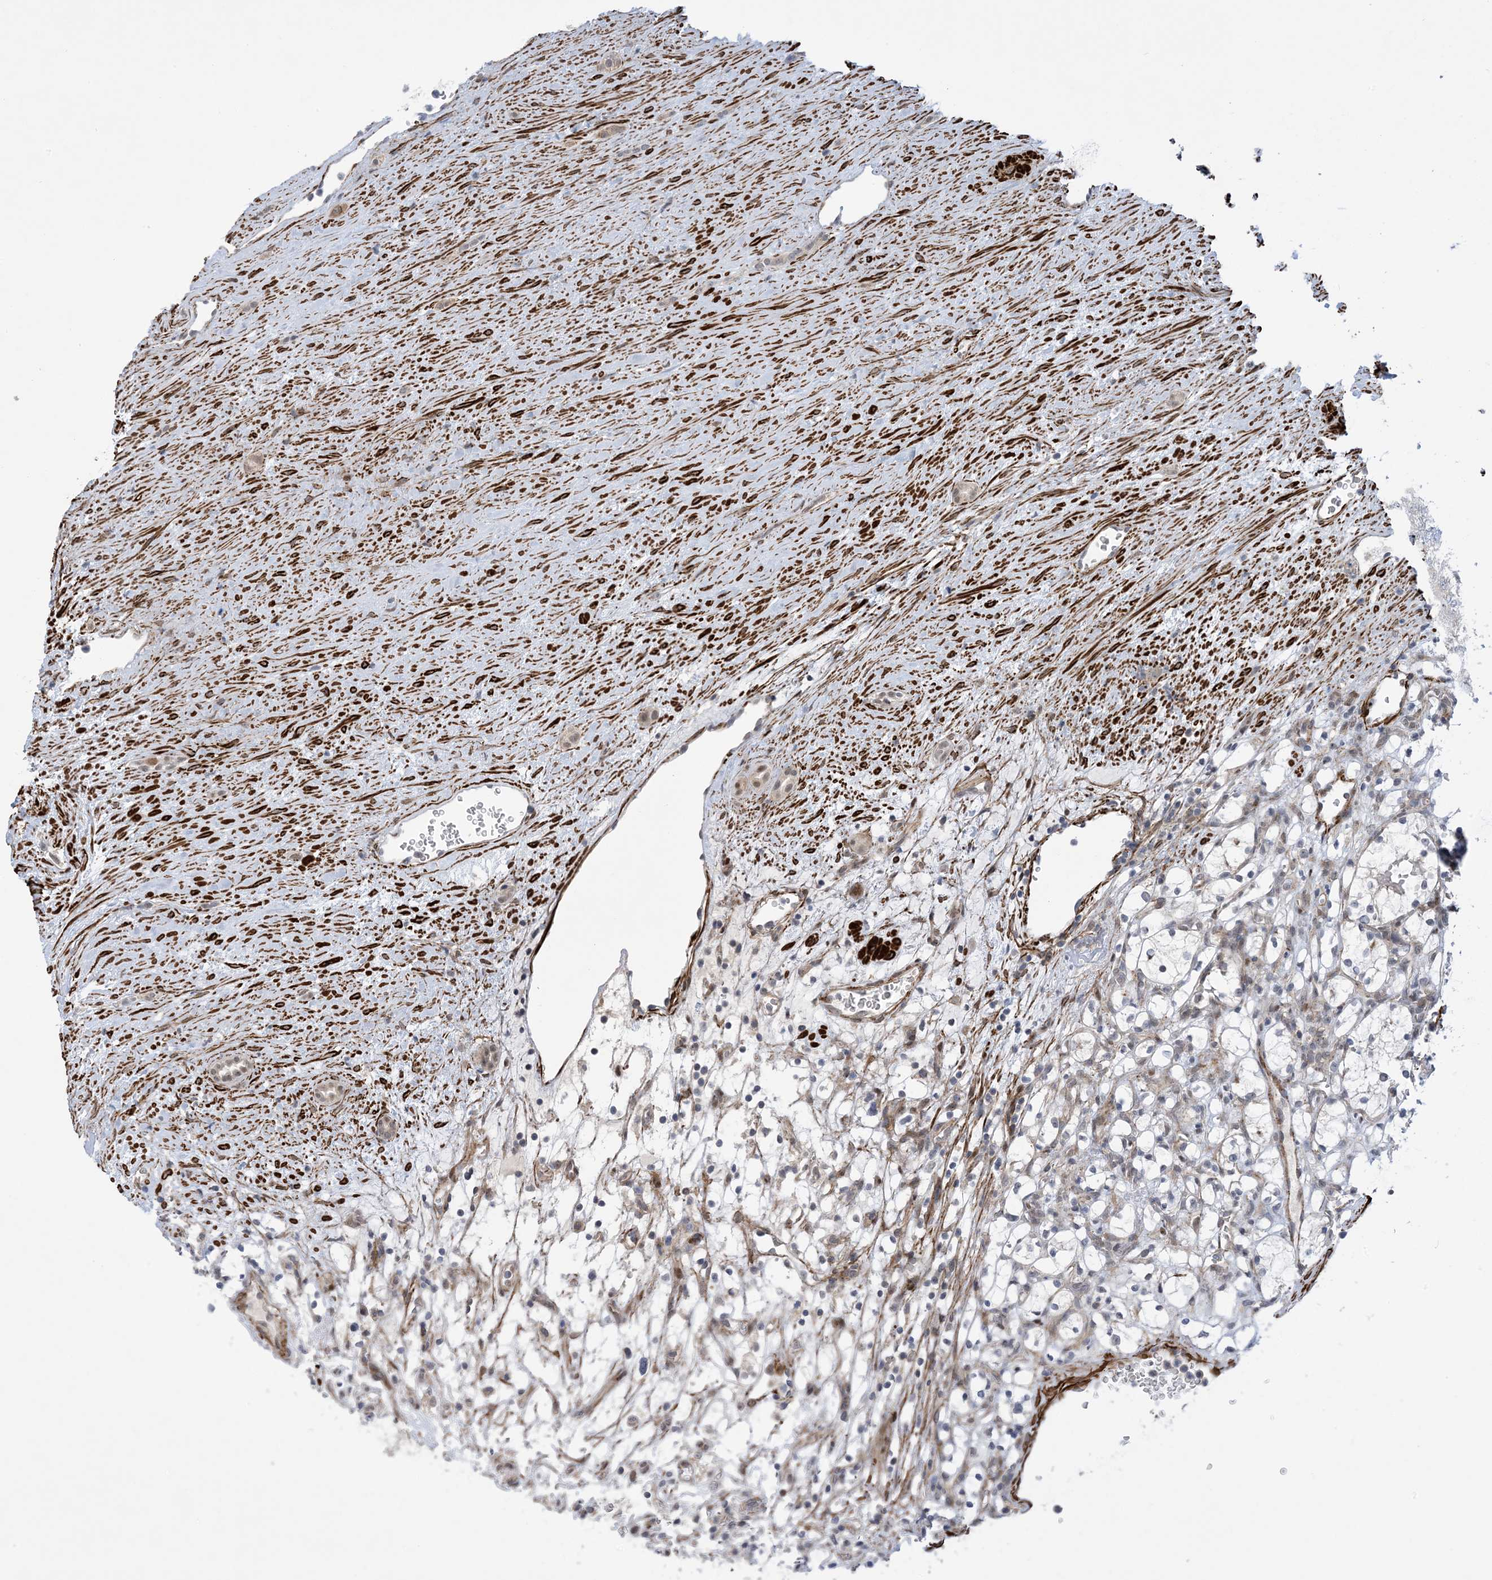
{"staining": {"intensity": "negative", "quantity": "none", "location": "none"}, "tissue": "renal cancer", "cell_type": "Tumor cells", "image_type": "cancer", "snomed": [{"axis": "morphology", "description": "Adenocarcinoma, NOS"}, {"axis": "topography", "description": "Kidney"}], "caption": "This histopathology image is of renal cancer stained with immunohistochemistry (IHC) to label a protein in brown with the nuclei are counter-stained blue. There is no positivity in tumor cells.", "gene": "ZNF8", "patient": {"sex": "female", "age": 69}}